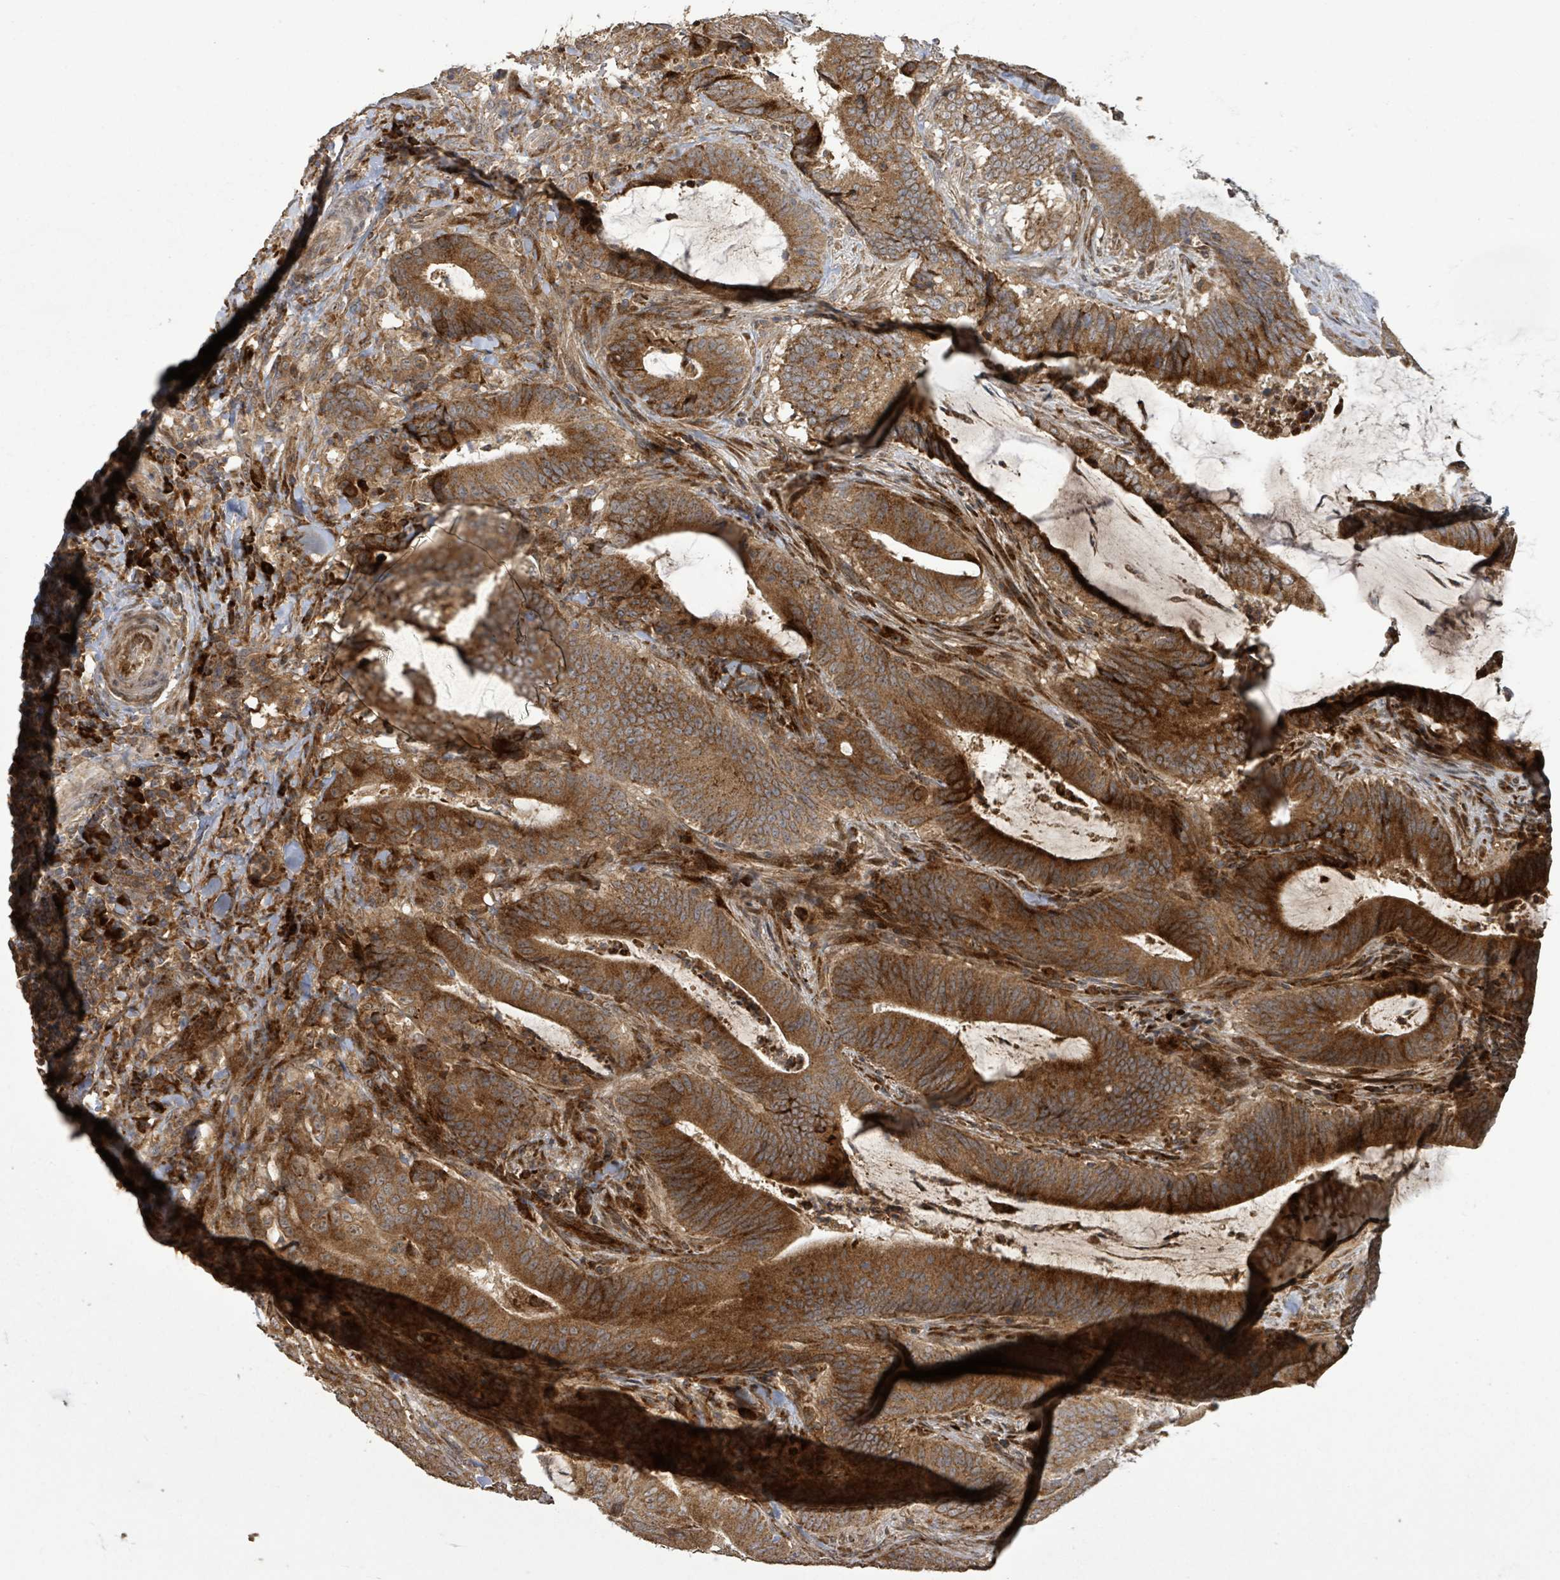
{"staining": {"intensity": "strong", "quantity": ">75%", "location": "cytoplasmic/membranous"}, "tissue": "colorectal cancer", "cell_type": "Tumor cells", "image_type": "cancer", "snomed": [{"axis": "morphology", "description": "Adenocarcinoma, NOS"}, {"axis": "topography", "description": "Colon"}], "caption": "A photomicrograph of human colorectal adenocarcinoma stained for a protein shows strong cytoplasmic/membranous brown staining in tumor cells.", "gene": "STARD4", "patient": {"sex": "female", "age": 43}}